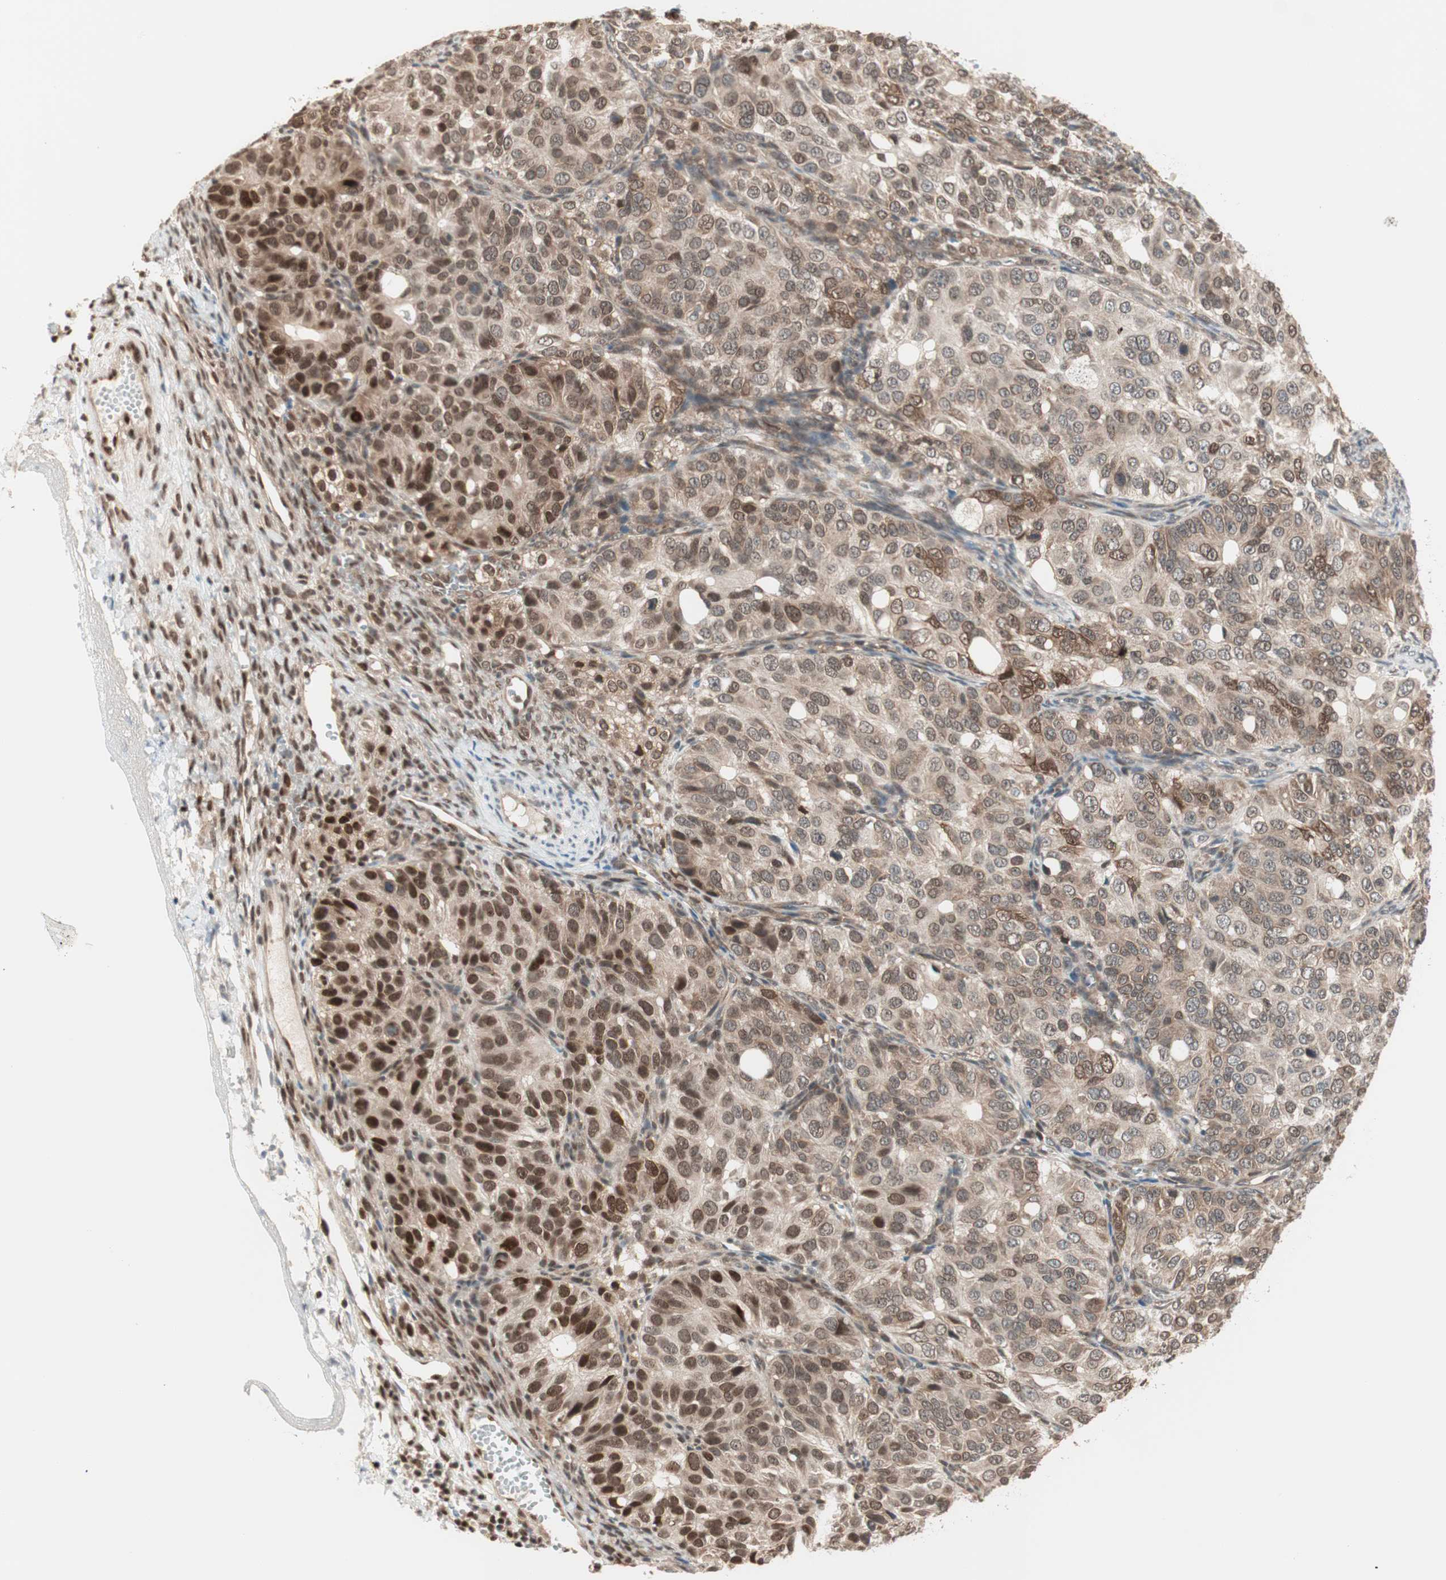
{"staining": {"intensity": "moderate", "quantity": ">75%", "location": "cytoplasmic/membranous,nuclear"}, "tissue": "ovarian cancer", "cell_type": "Tumor cells", "image_type": "cancer", "snomed": [{"axis": "morphology", "description": "Carcinoma, endometroid"}, {"axis": "topography", "description": "Ovary"}], "caption": "About >75% of tumor cells in ovarian cancer (endometroid carcinoma) show moderate cytoplasmic/membranous and nuclear protein positivity as visualized by brown immunohistochemical staining.", "gene": "UBE2I", "patient": {"sex": "female", "age": 51}}